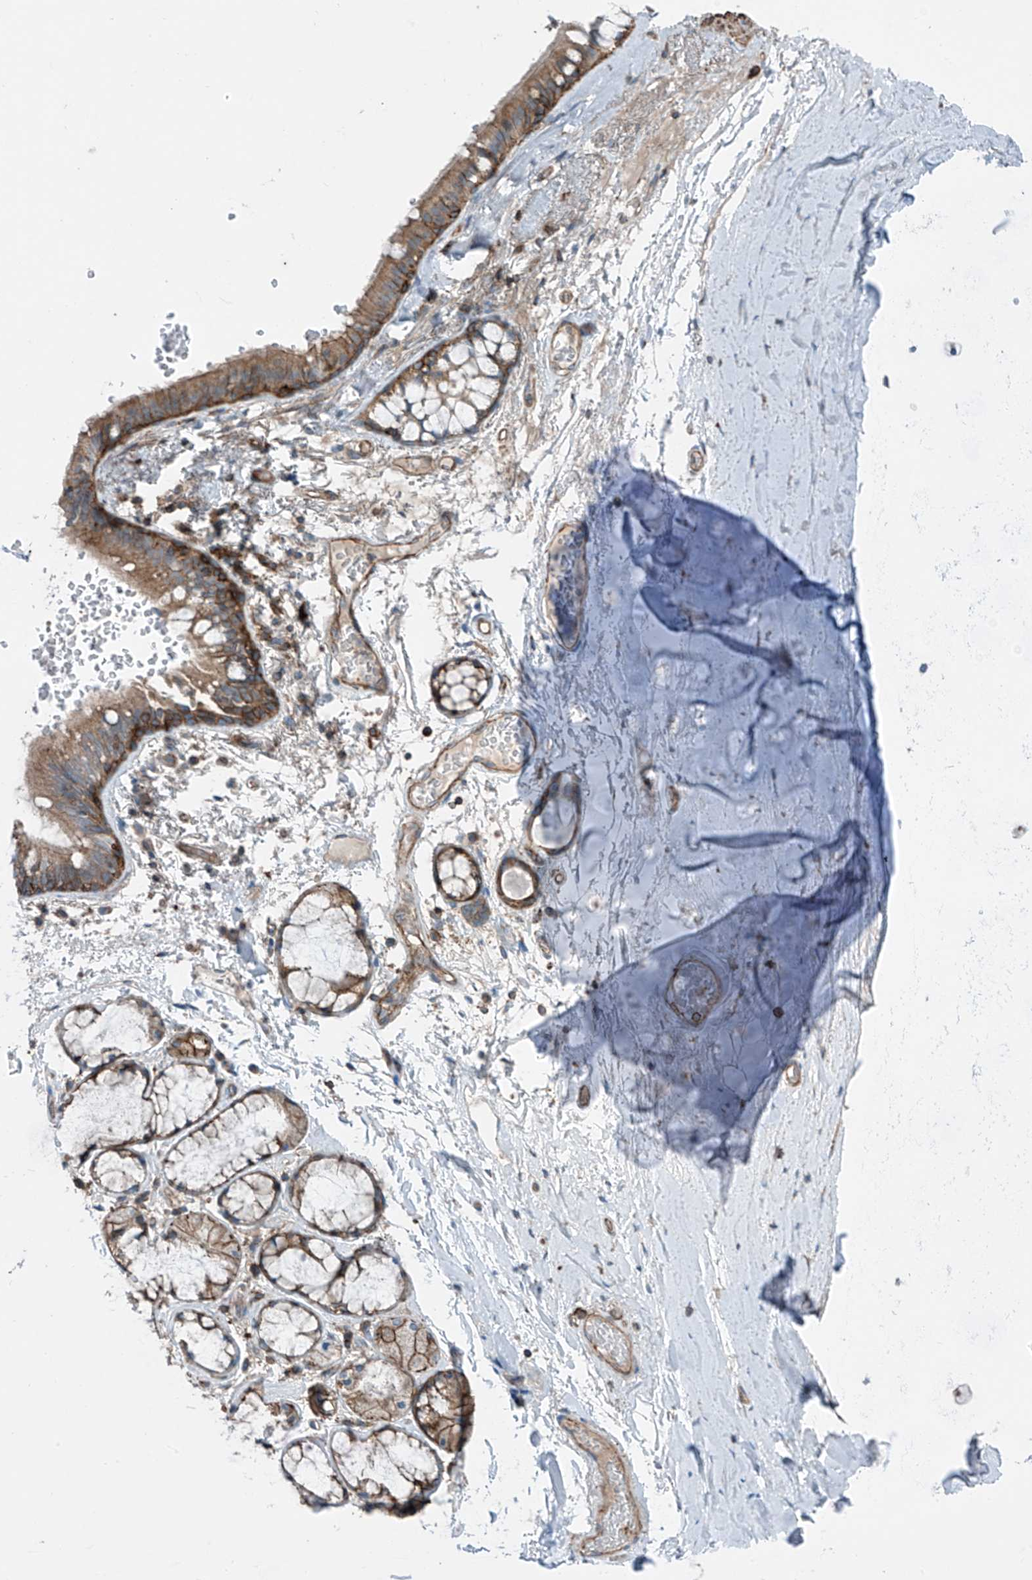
{"staining": {"intensity": "moderate", "quantity": ">75%", "location": "cytoplasmic/membranous"}, "tissue": "bronchus", "cell_type": "Respiratory epithelial cells", "image_type": "normal", "snomed": [{"axis": "morphology", "description": "Normal tissue, NOS"}, {"axis": "topography", "description": "Cartilage tissue"}, {"axis": "topography", "description": "Bronchus"}], "caption": "Protein staining shows moderate cytoplasmic/membranous staining in approximately >75% of respiratory epithelial cells in unremarkable bronchus. The staining was performed using DAB, with brown indicating positive protein expression. Nuclei are stained blue with hematoxylin.", "gene": "SLC1A5", "patient": {"sex": "female", "age": 73}}